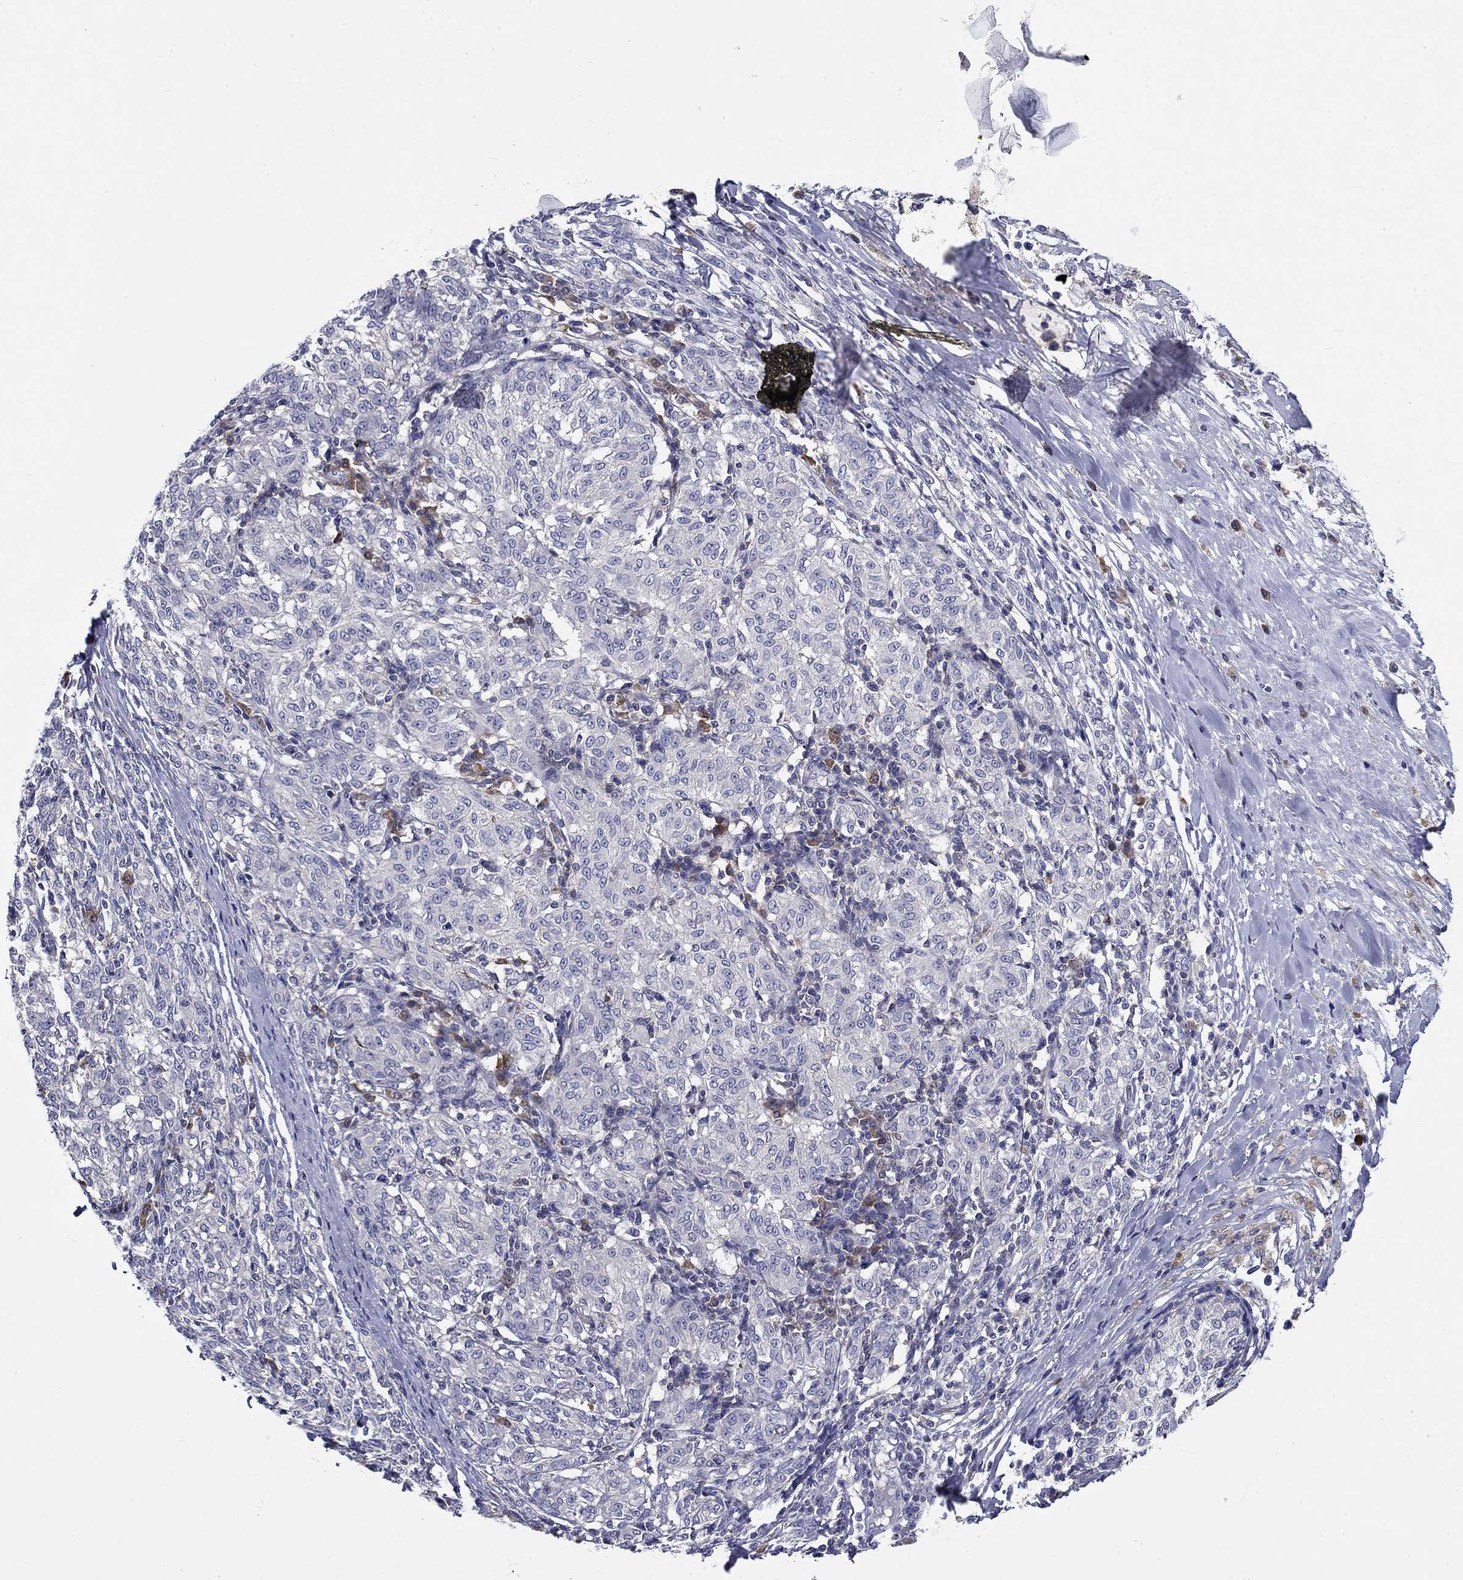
{"staining": {"intensity": "negative", "quantity": "none", "location": "none"}, "tissue": "melanoma", "cell_type": "Tumor cells", "image_type": "cancer", "snomed": [{"axis": "morphology", "description": "Malignant melanoma, NOS"}, {"axis": "topography", "description": "Skin"}], "caption": "IHC image of neoplastic tissue: melanoma stained with DAB (3,3'-diaminobenzidine) shows no significant protein expression in tumor cells.", "gene": "POU2F2", "patient": {"sex": "female", "age": 72}}